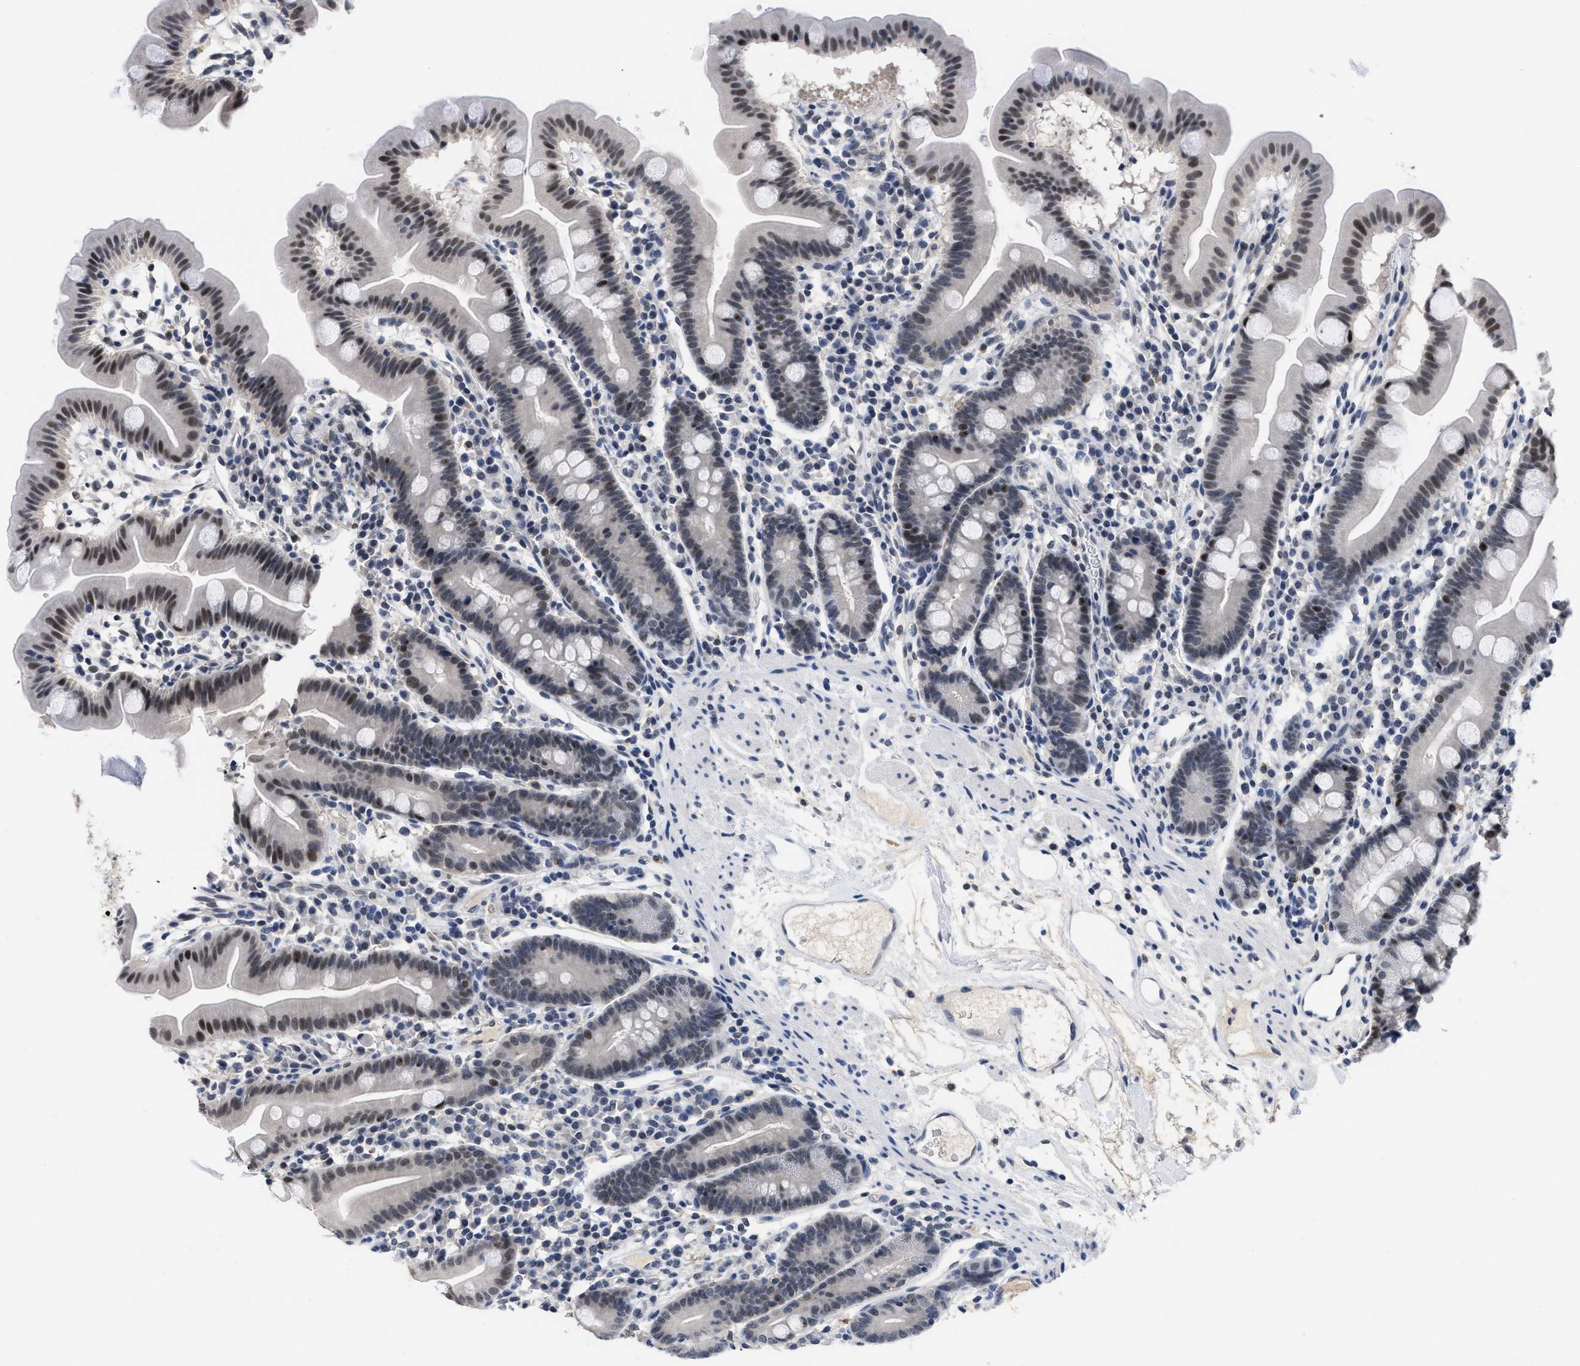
{"staining": {"intensity": "moderate", "quantity": "<25%", "location": "nuclear"}, "tissue": "duodenum", "cell_type": "Glandular cells", "image_type": "normal", "snomed": [{"axis": "morphology", "description": "Normal tissue, NOS"}, {"axis": "topography", "description": "Duodenum"}], "caption": "Unremarkable duodenum exhibits moderate nuclear expression in about <25% of glandular cells, visualized by immunohistochemistry.", "gene": "GGNBP2", "patient": {"sex": "male", "age": 50}}